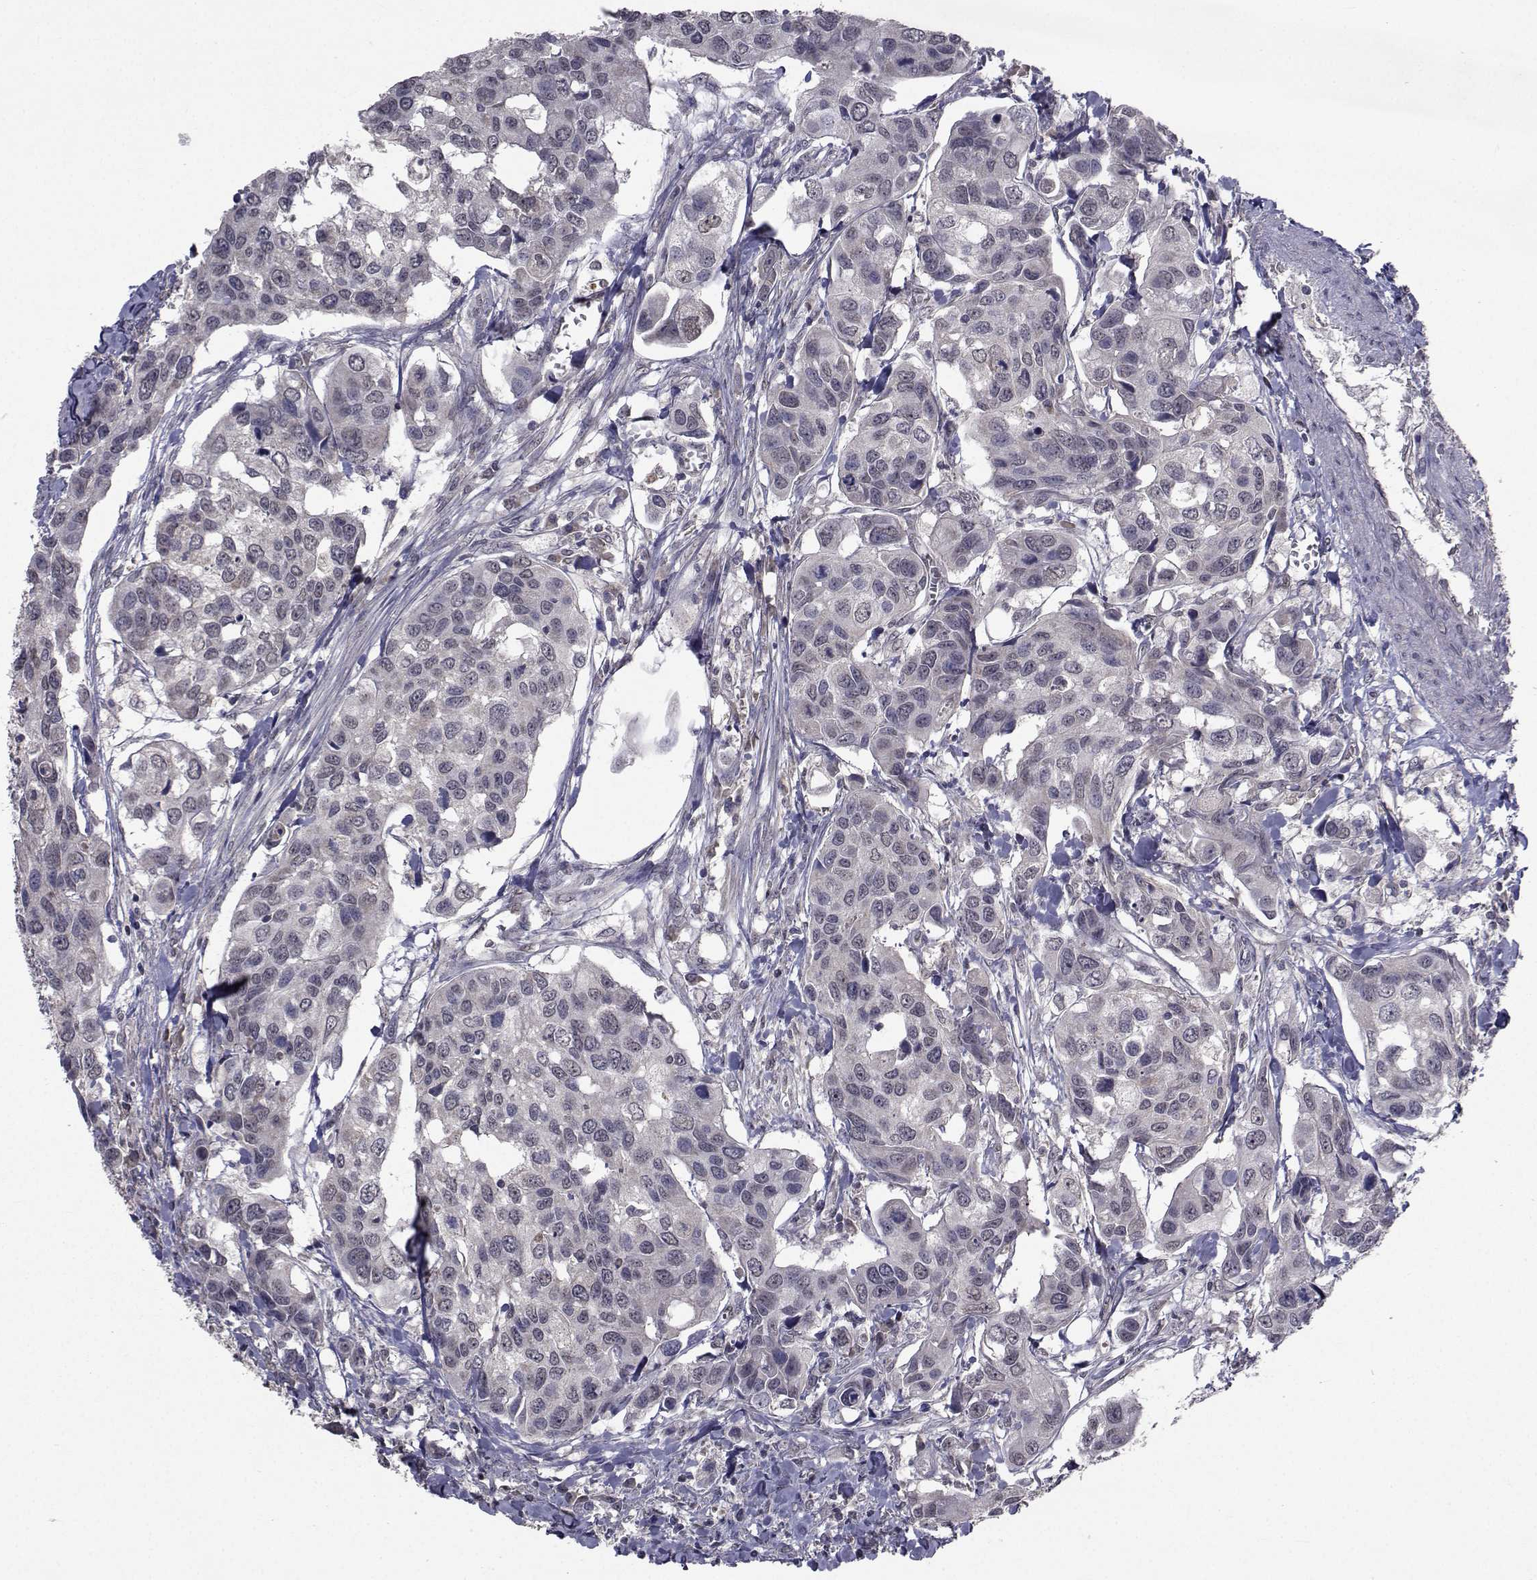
{"staining": {"intensity": "negative", "quantity": "none", "location": "none"}, "tissue": "urothelial cancer", "cell_type": "Tumor cells", "image_type": "cancer", "snomed": [{"axis": "morphology", "description": "Urothelial carcinoma, High grade"}, {"axis": "topography", "description": "Urinary bladder"}], "caption": "Tumor cells show no significant staining in urothelial cancer. (DAB (3,3'-diaminobenzidine) immunohistochemistry, high magnification).", "gene": "CYP2S1", "patient": {"sex": "male", "age": 60}}